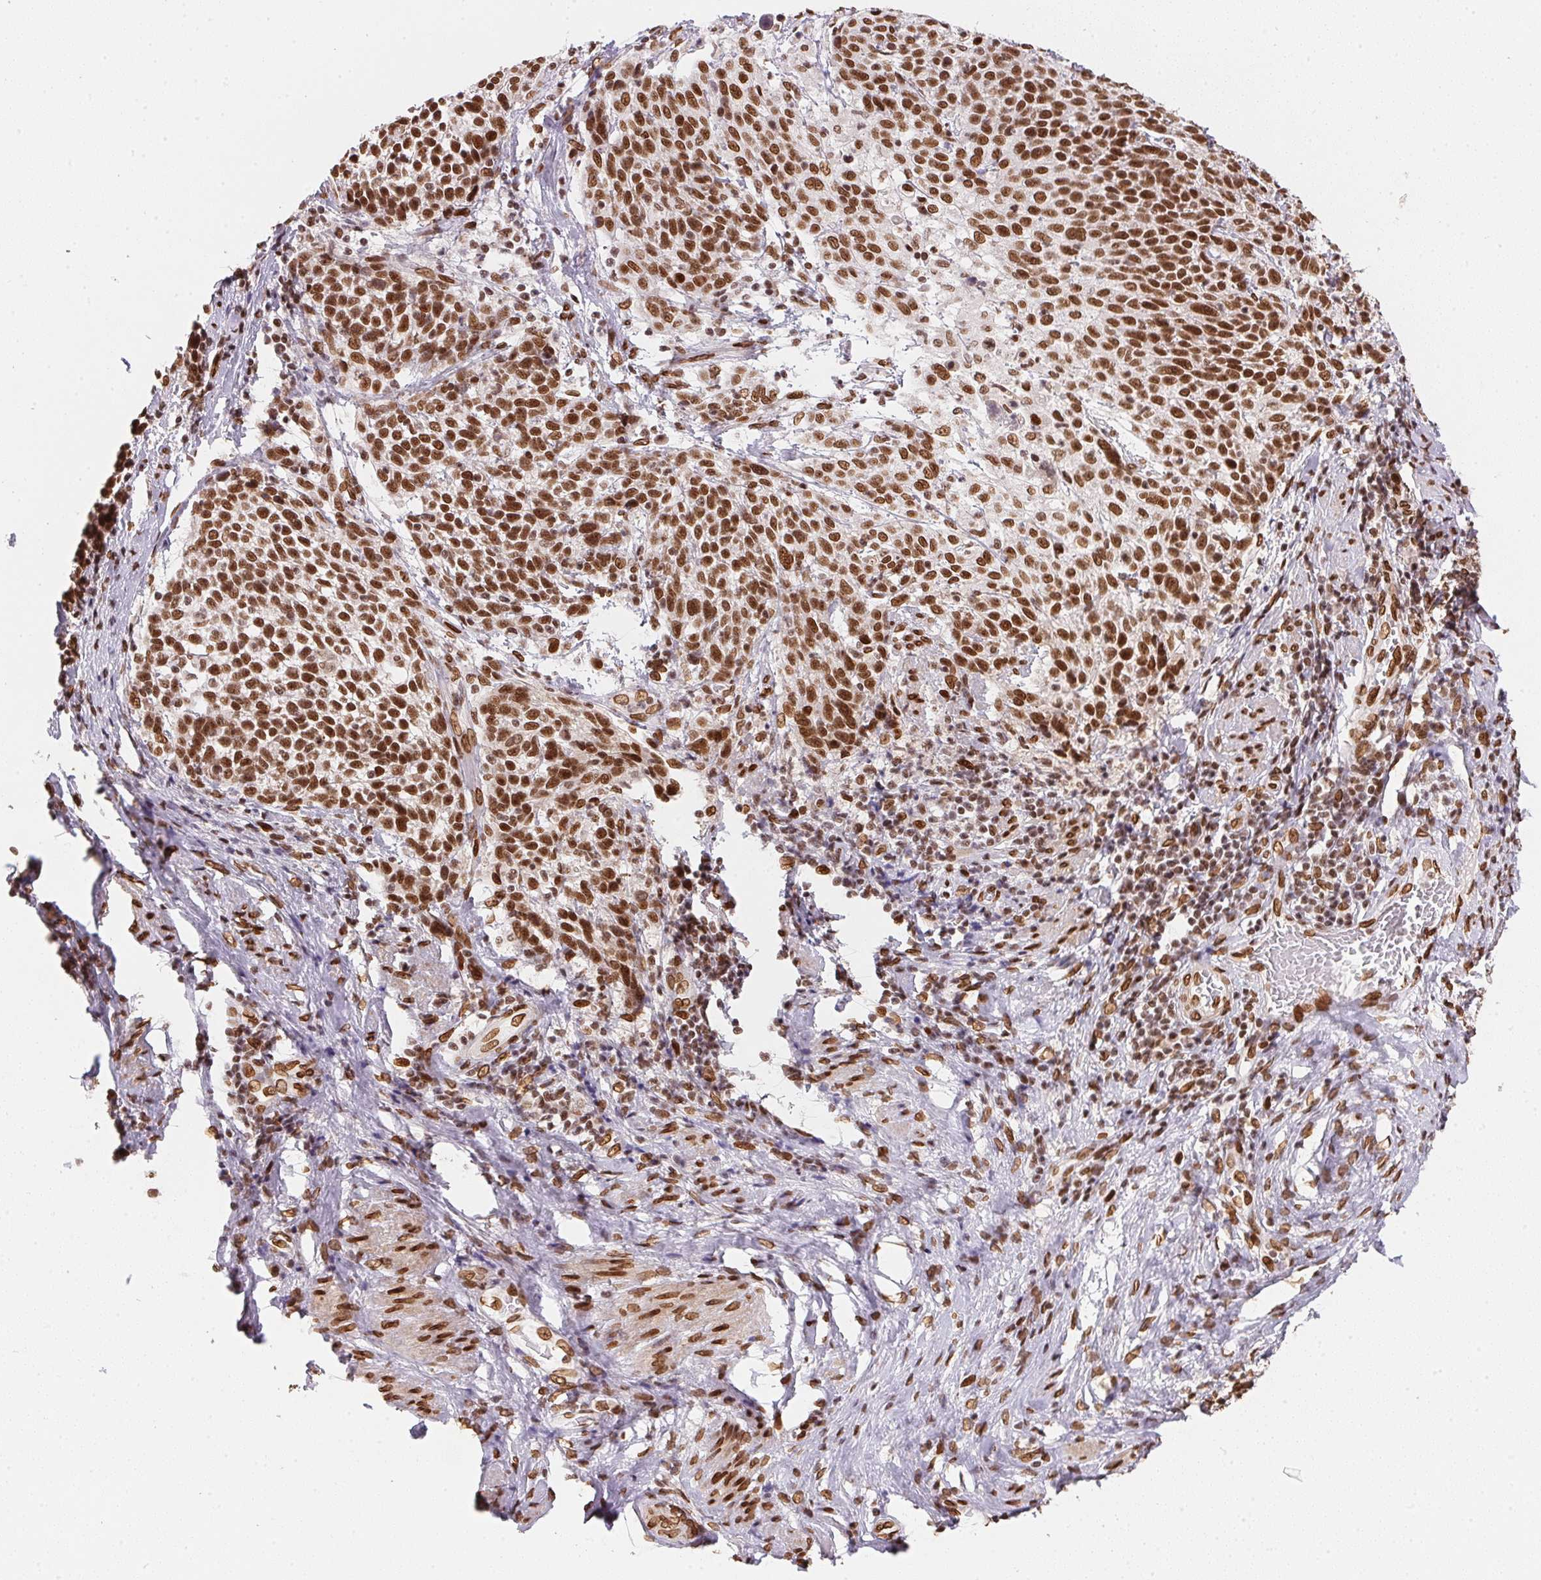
{"staining": {"intensity": "strong", "quantity": ">75%", "location": "nuclear"}, "tissue": "cervical cancer", "cell_type": "Tumor cells", "image_type": "cancer", "snomed": [{"axis": "morphology", "description": "Squamous cell carcinoma, NOS"}, {"axis": "topography", "description": "Cervix"}], "caption": "The image demonstrates a brown stain indicating the presence of a protein in the nuclear of tumor cells in squamous cell carcinoma (cervical).", "gene": "SAP30BP", "patient": {"sex": "female", "age": 61}}